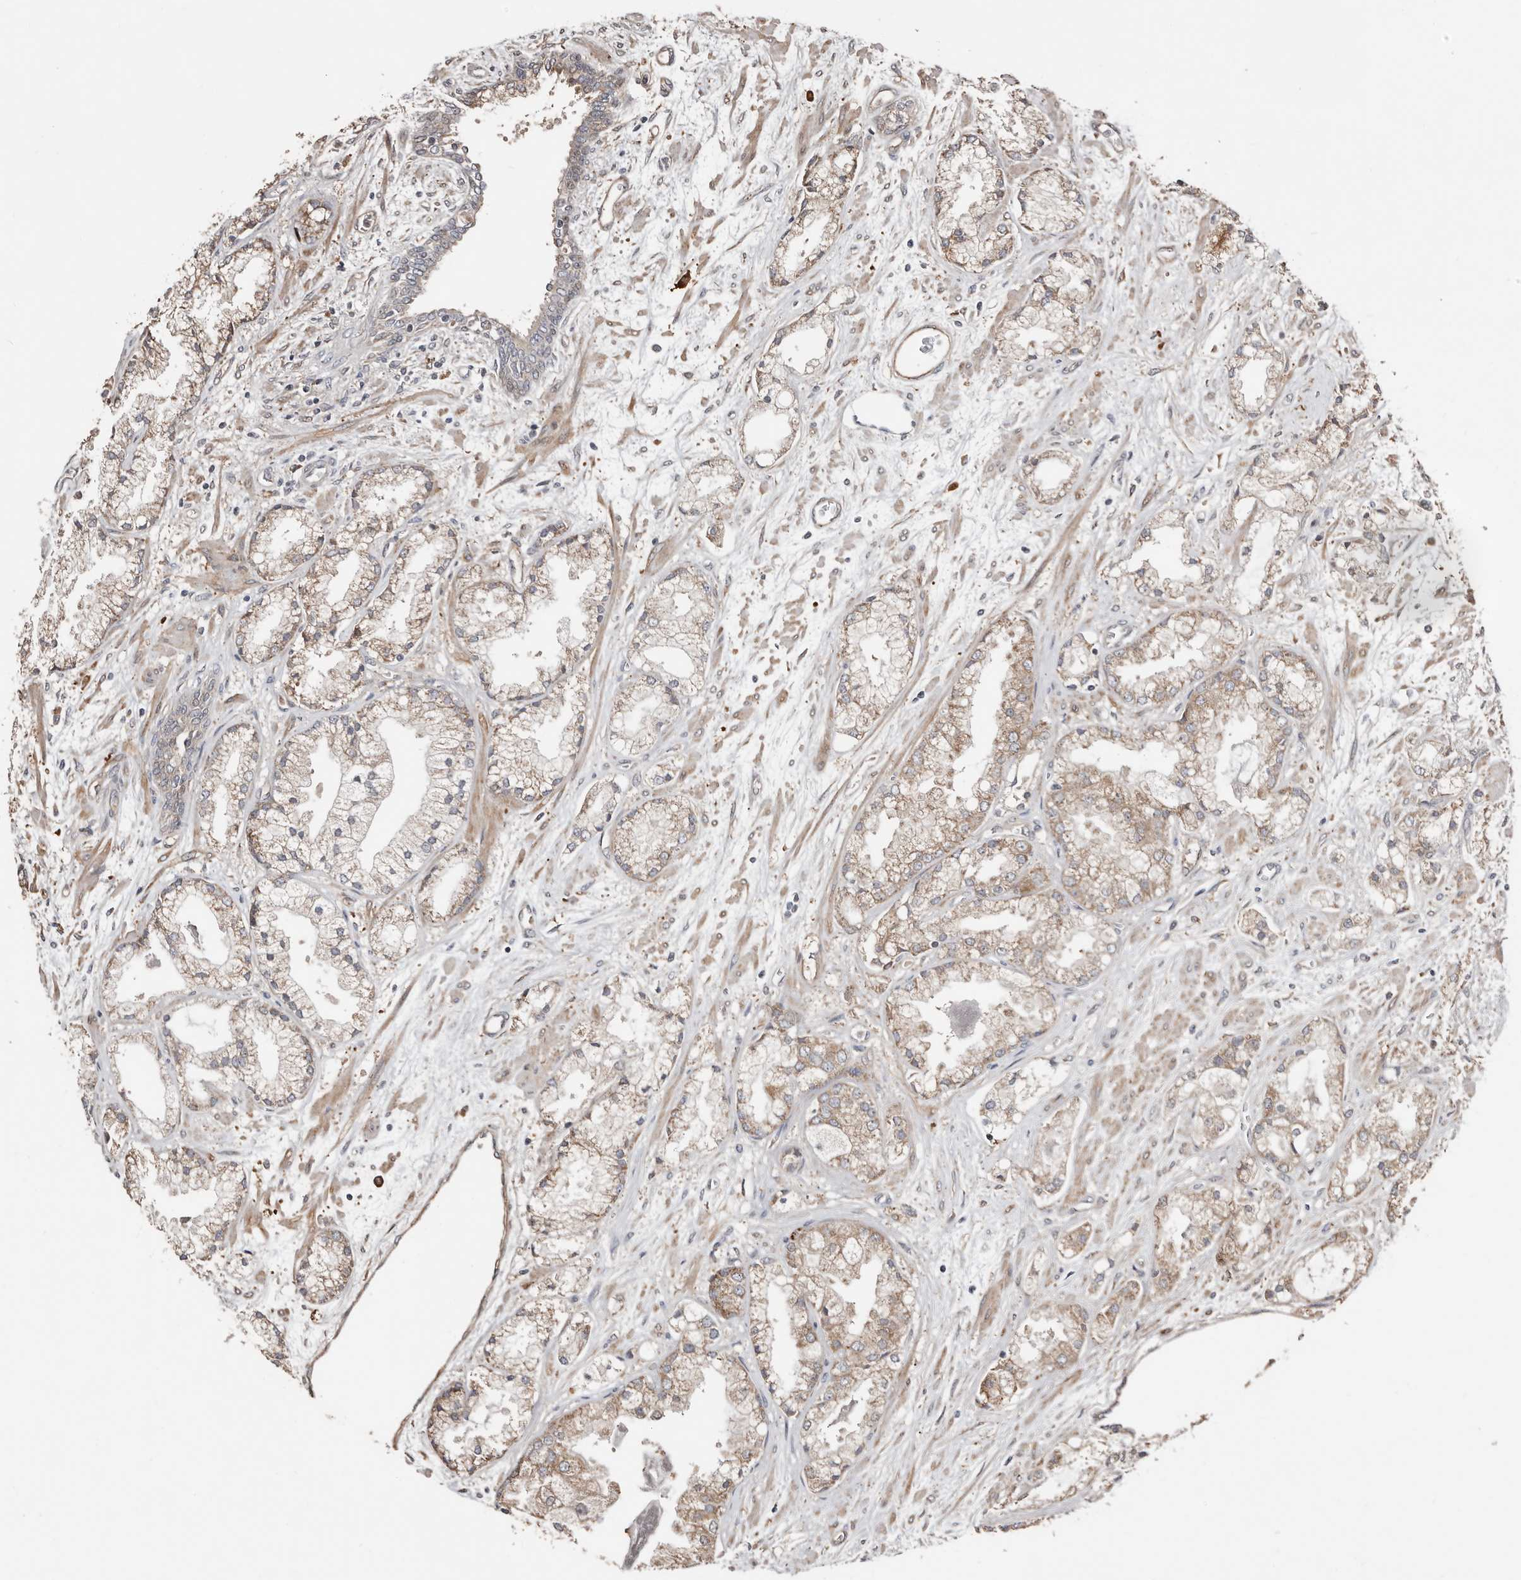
{"staining": {"intensity": "weak", "quantity": "25%-75%", "location": "cytoplasmic/membranous"}, "tissue": "prostate cancer", "cell_type": "Tumor cells", "image_type": "cancer", "snomed": [{"axis": "morphology", "description": "Adenocarcinoma, High grade"}, {"axis": "topography", "description": "Prostate"}], "caption": "High-grade adenocarcinoma (prostate) stained with a brown dye reveals weak cytoplasmic/membranous positive positivity in about 25%-75% of tumor cells.", "gene": "SMYD4", "patient": {"sex": "male", "age": 50}}